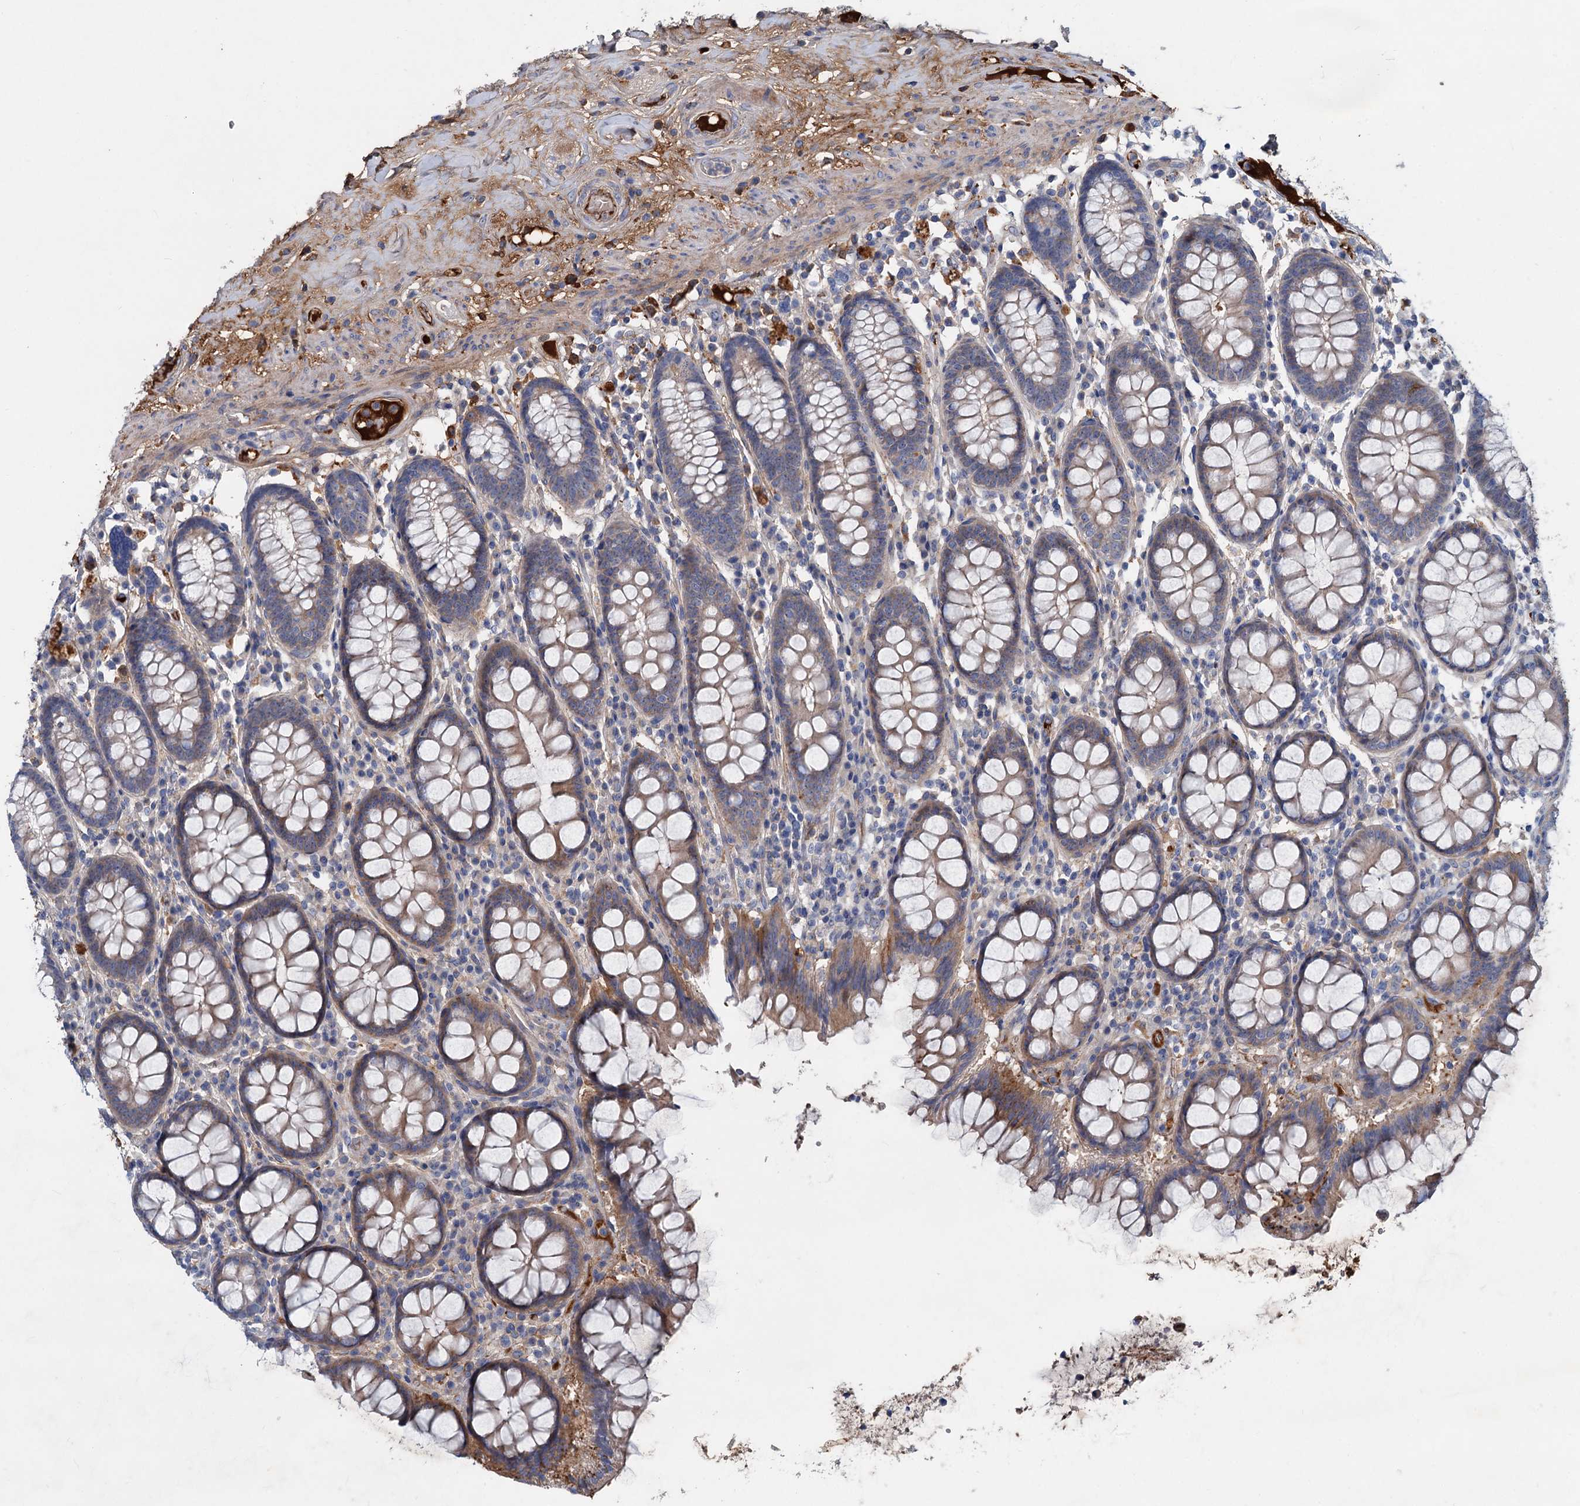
{"staining": {"intensity": "weak", "quantity": ">75%", "location": "cytoplasmic/membranous"}, "tissue": "colon", "cell_type": "Endothelial cells", "image_type": "normal", "snomed": [{"axis": "morphology", "description": "Normal tissue, NOS"}, {"axis": "topography", "description": "Colon"}], "caption": "Protein expression analysis of unremarkable human colon reveals weak cytoplasmic/membranous staining in about >75% of endothelial cells. (DAB (3,3'-diaminobenzidine) IHC with brightfield microscopy, high magnification).", "gene": "CHRD", "patient": {"sex": "female", "age": 79}}